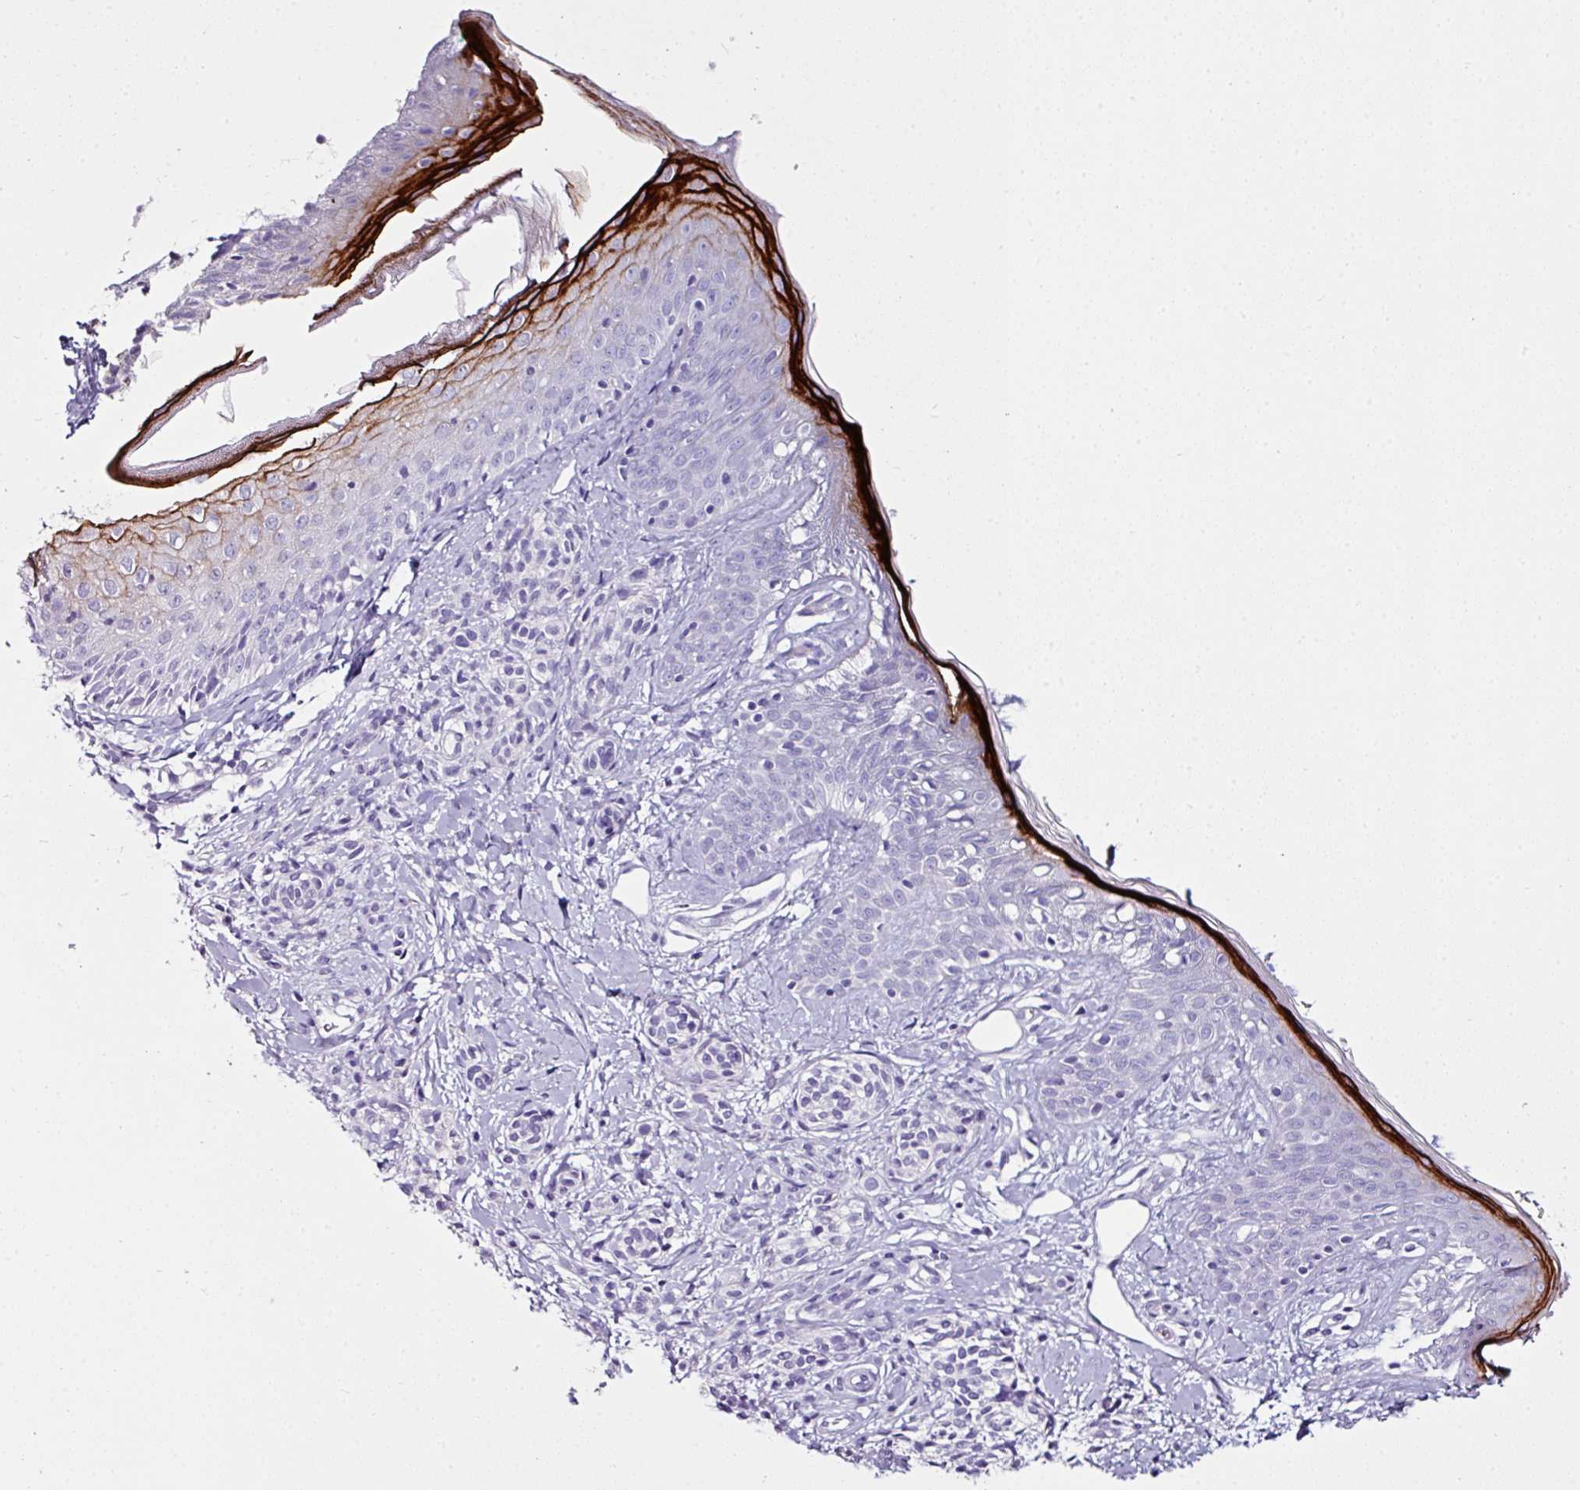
{"staining": {"intensity": "negative", "quantity": "none", "location": "none"}, "tissue": "skin", "cell_type": "Fibroblasts", "image_type": "normal", "snomed": [{"axis": "morphology", "description": "Normal tissue, NOS"}, {"axis": "topography", "description": "Skin"}], "caption": "There is no significant expression in fibroblasts of skin. Nuclei are stained in blue.", "gene": "GLP2R", "patient": {"sex": "male", "age": 16}}